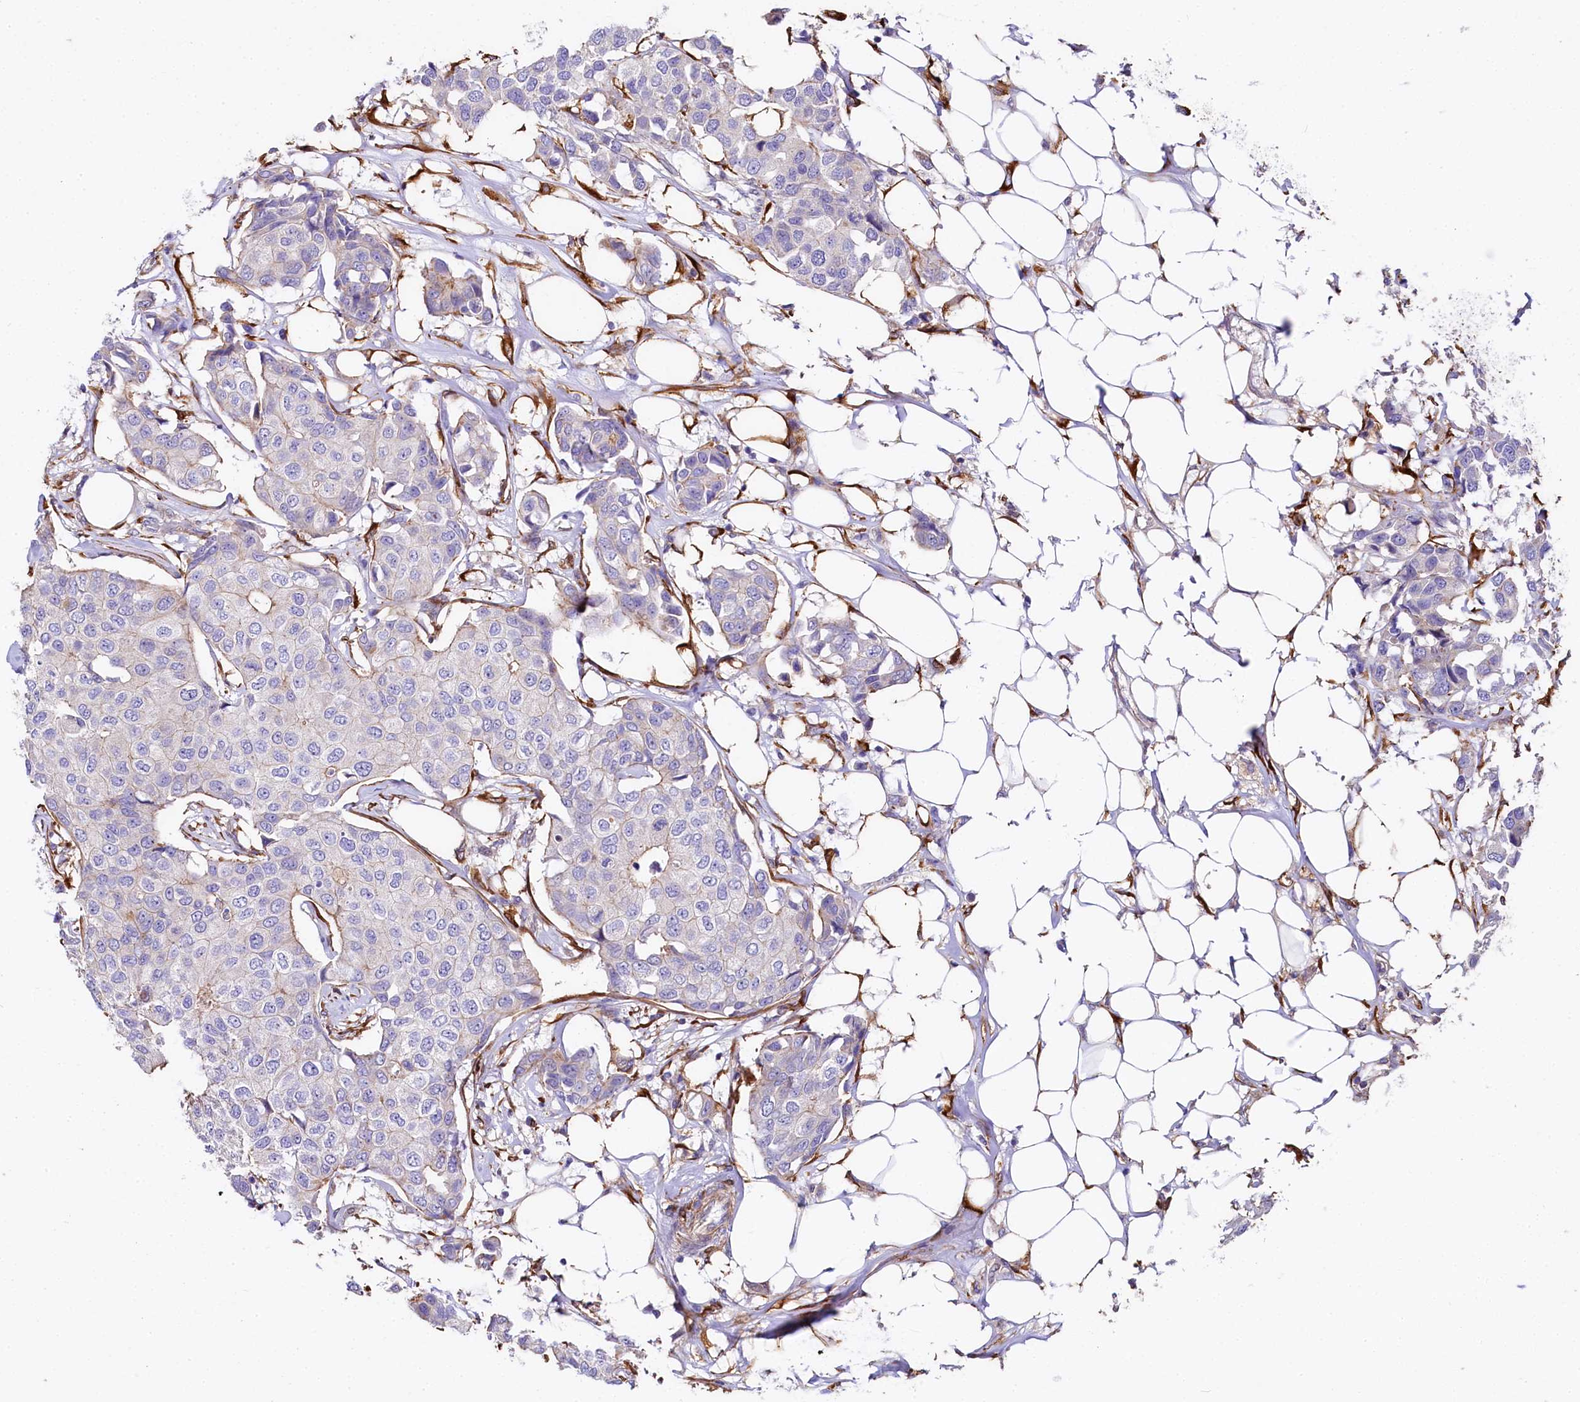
{"staining": {"intensity": "negative", "quantity": "none", "location": "none"}, "tissue": "breast cancer", "cell_type": "Tumor cells", "image_type": "cancer", "snomed": [{"axis": "morphology", "description": "Duct carcinoma"}, {"axis": "topography", "description": "Breast"}], "caption": "Image shows no significant protein staining in tumor cells of breast cancer.", "gene": "FCHSD2", "patient": {"sex": "female", "age": 80}}